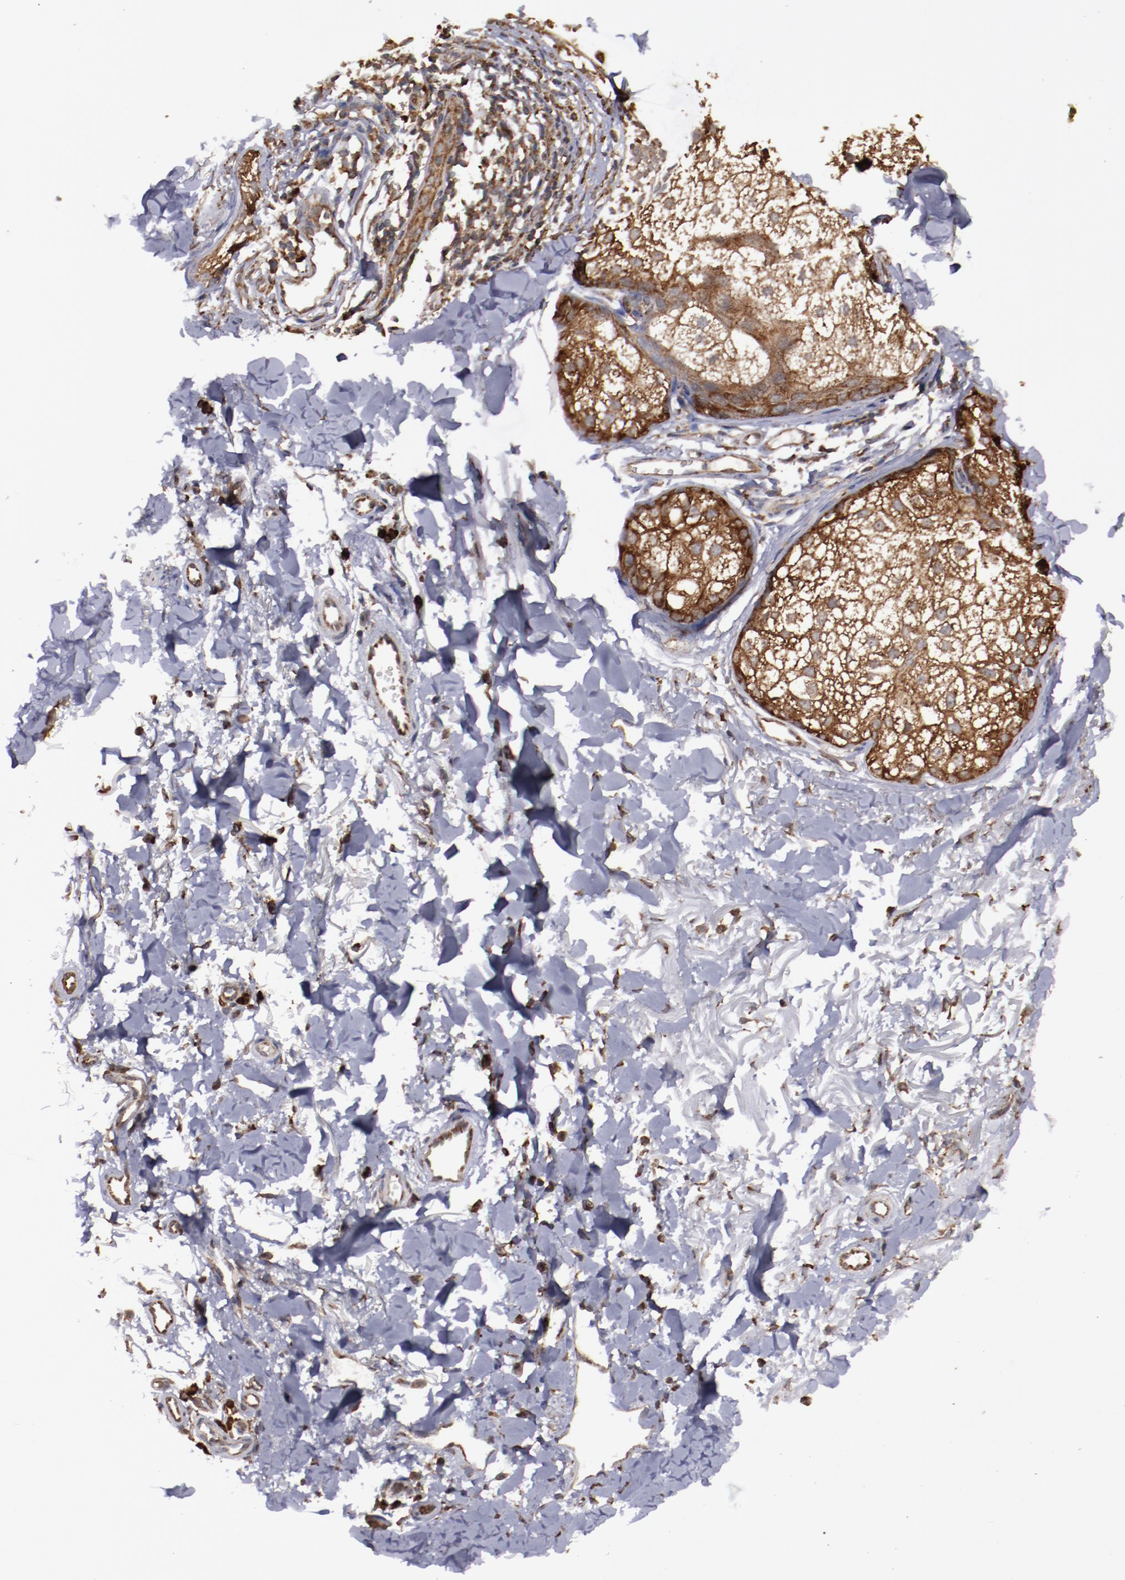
{"staining": {"intensity": "strong", "quantity": ">75%", "location": "cytoplasmic/membranous"}, "tissue": "skin cancer", "cell_type": "Tumor cells", "image_type": "cancer", "snomed": [{"axis": "morphology", "description": "Basal cell carcinoma"}, {"axis": "topography", "description": "Skin"}], "caption": "A brown stain shows strong cytoplasmic/membranous expression of a protein in skin cancer tumor cells.", "gene": "RPS4Y1", "patient": {"sex": "male", "age": 74}}